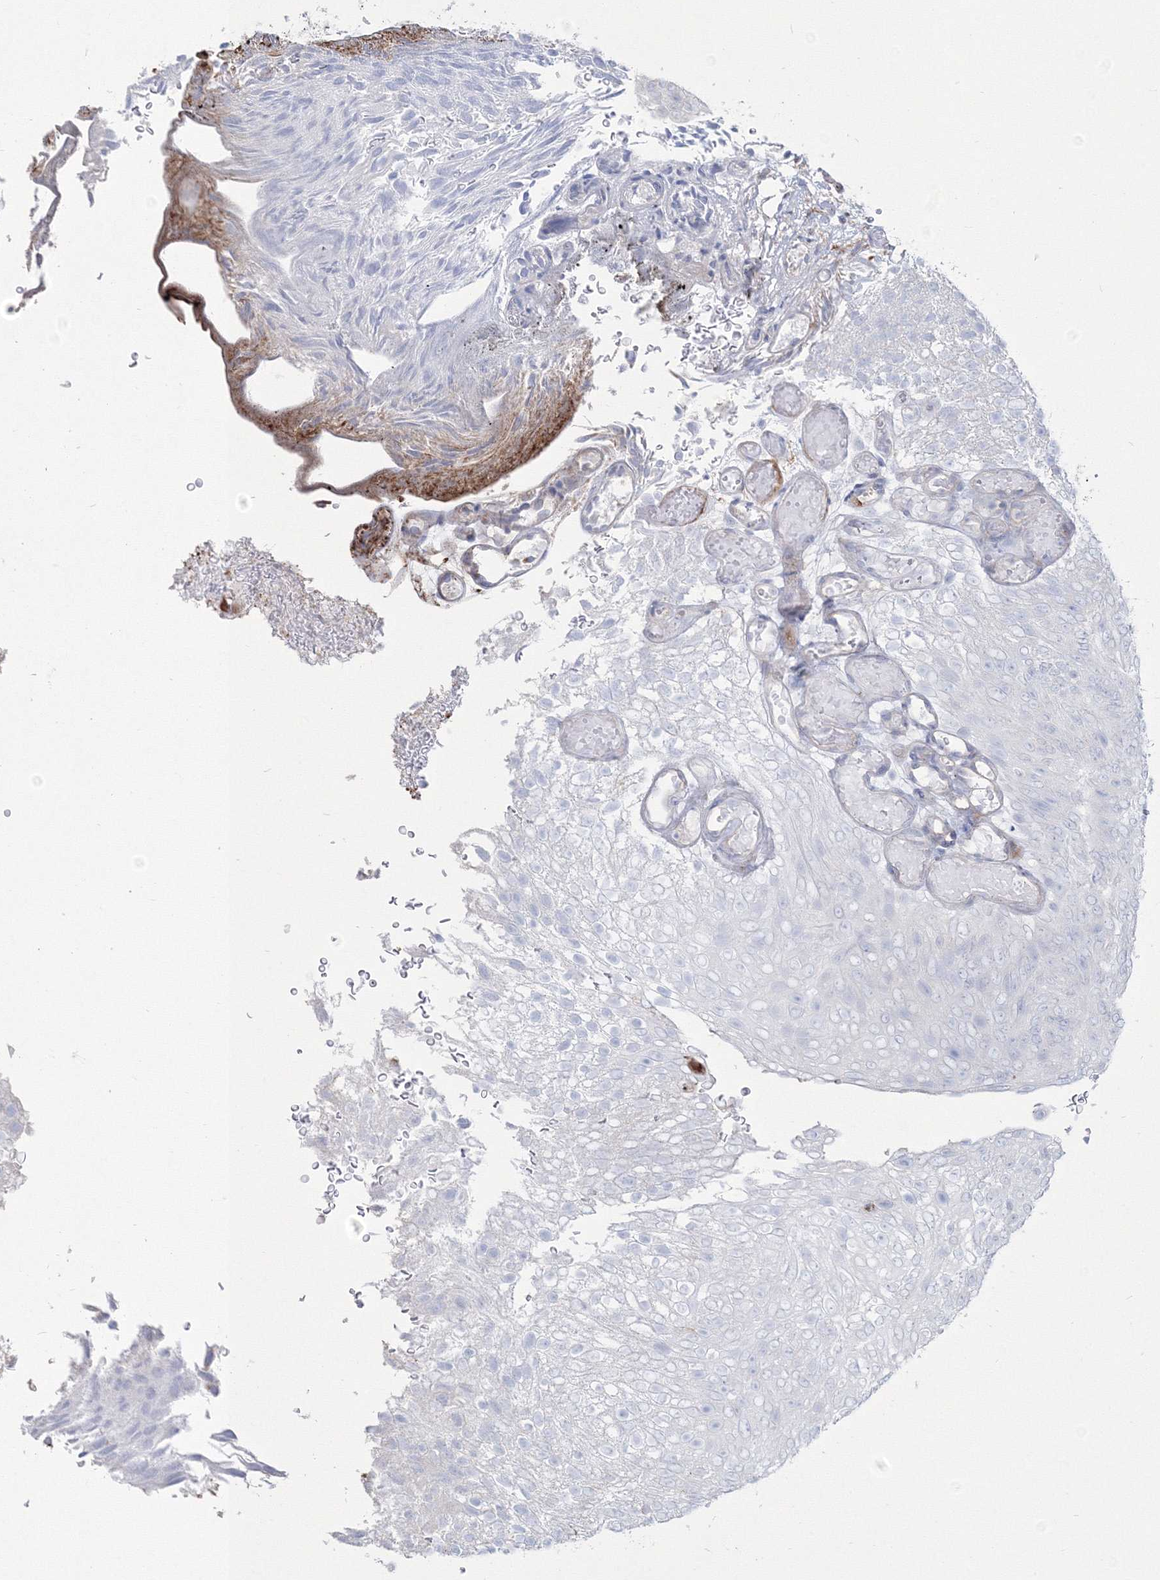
{"staining": {"intensity": "negative", "quantity": "none", "location": "none"}, "tissue": "urothelial cancer", "cell_type": "Tumor cells", "image_type": "cancer", "snomed": [{"axis": "morphology", "description": "Urothelial carcinoma, Low grade"}, {"axis": "topography", "description": "Urinary bladder"}], "caption": "Immunohistochemistry (IHC) photomicrograph of human urothelial cancer stained for a protein (brown), which shows no positivity in tumor cells. (Stains: DAB (3,3'-diaminobenzidine) IHC with hematoxylin counter stain, Microscopy: brightfield microscopy at high magnification).", "gene": "HYAL2", "patient": {"sex": "male", "age": 78}}